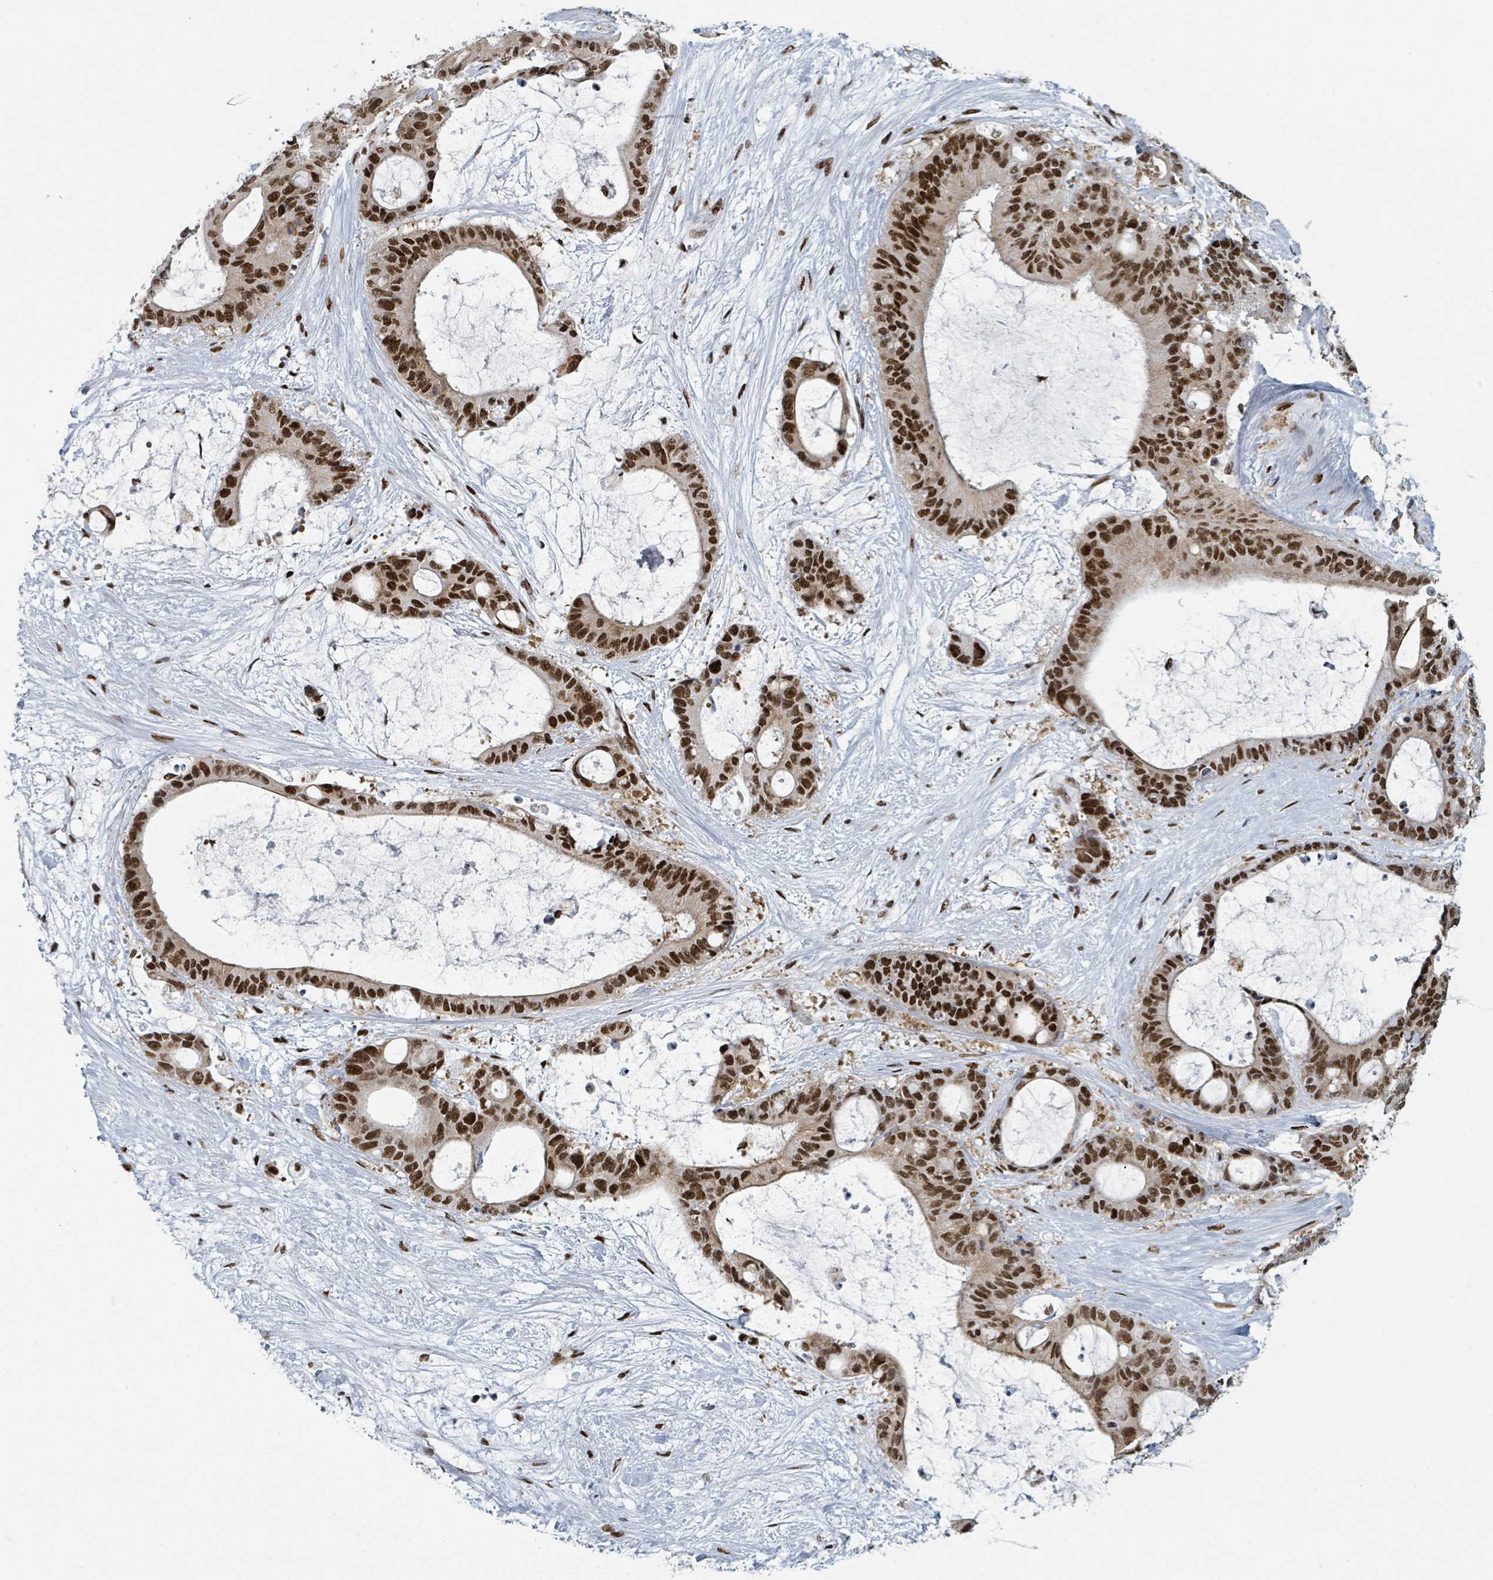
{"staining": {"intensity": "strong", "quantity": ">75%", "location": "nuclear"}, "tissue": "liver cancer", "cell_type": "Tumor cells", "image_type": "cancer", "snomed": [{"axis": "morphology", "description": "Normal tissue, NOS"}, {"axis": "morphology", "description": "Cholangiocarcinoma"}, {"axis": "topography", "description": "Liver"}, {"axis": "topography", "description": "Peripheral nerve tissue"}], "caption": "The micrograph displays immunohistochemical staining of liver cancer (cholangiocarcinoma). There is strong nuclear staining is seen in approximately >75% of tumor cells.", "gene": "DHX16", "patient": {"sex": "female", "age": 73}}